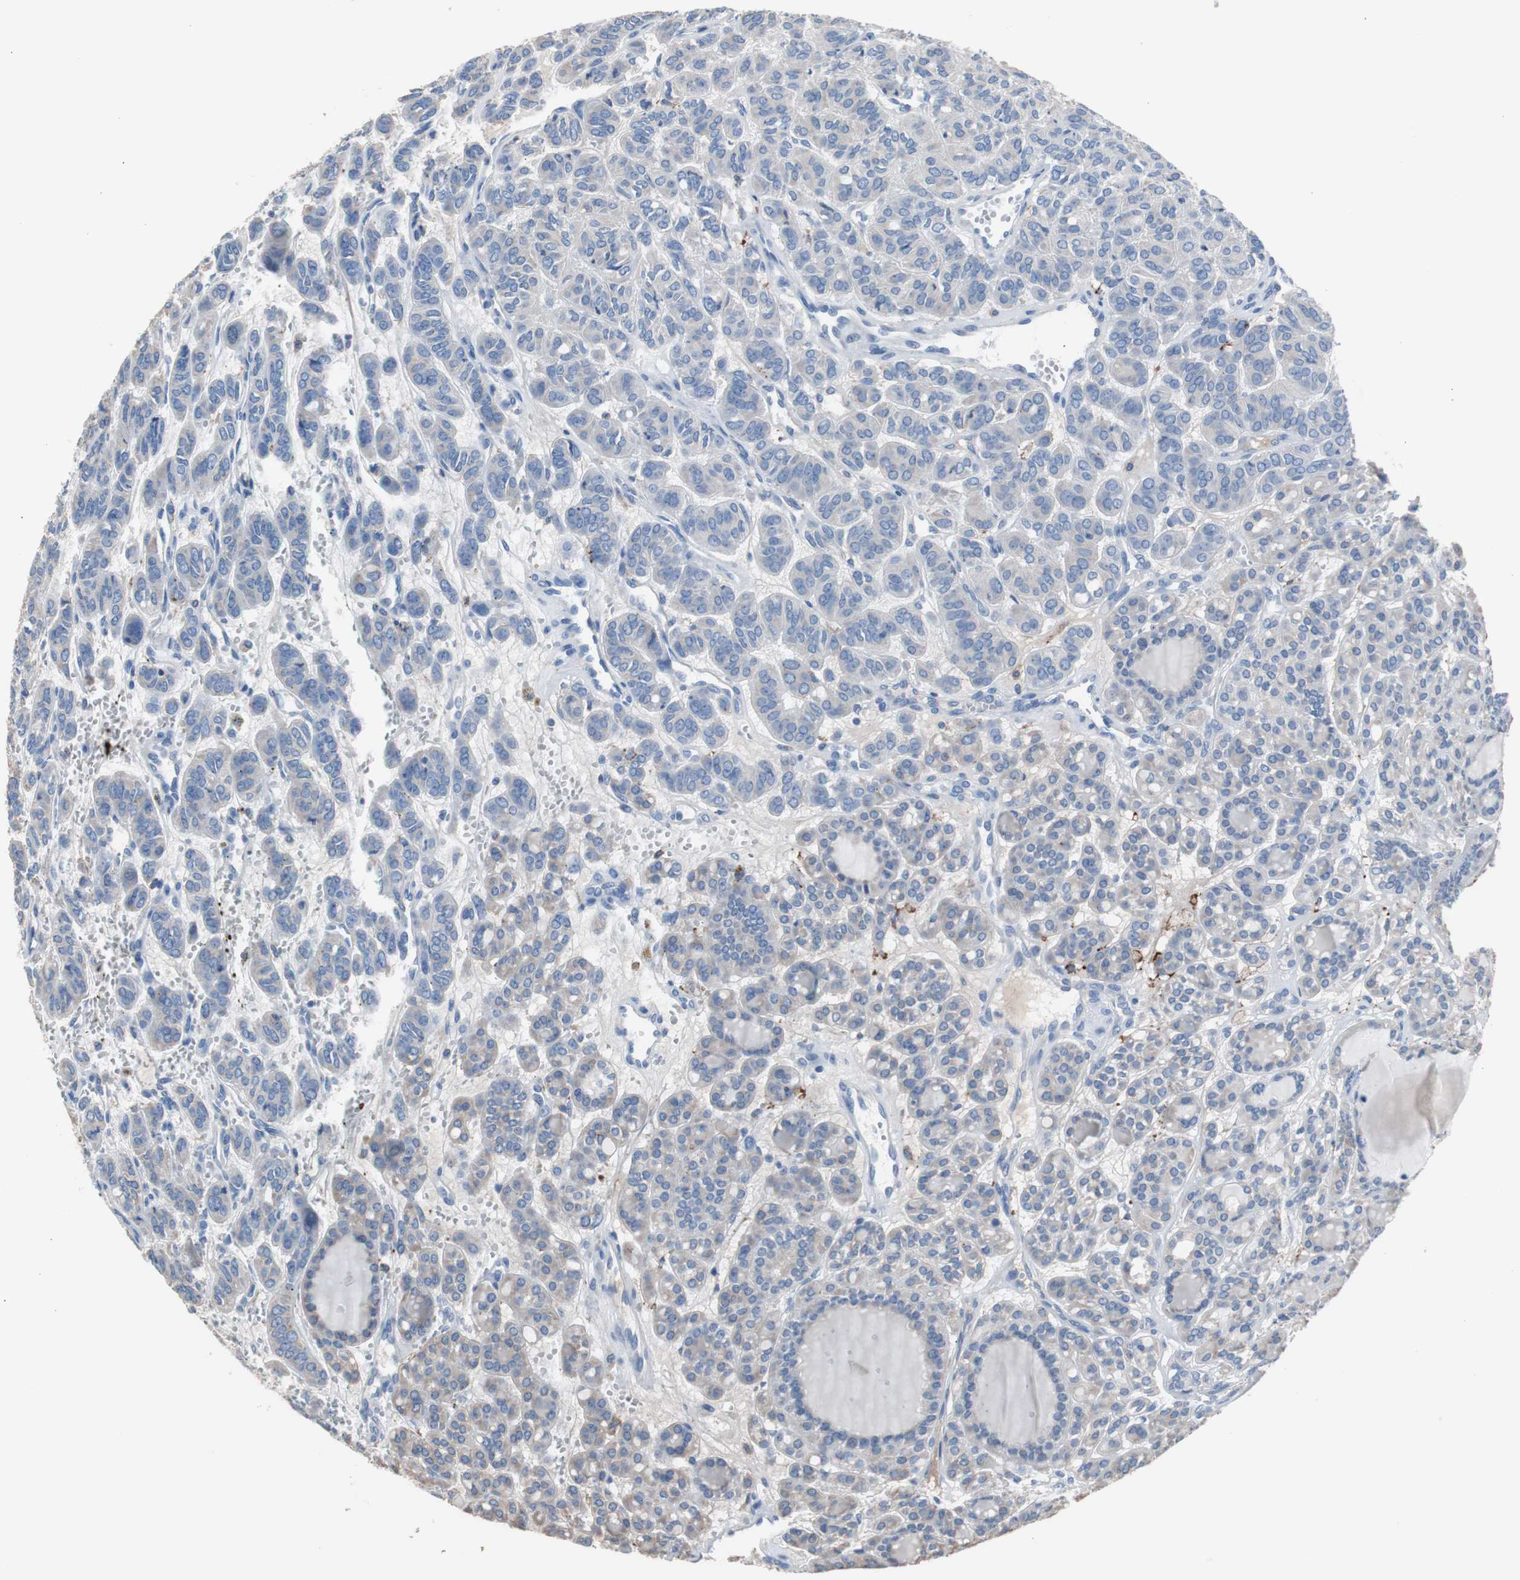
{"staining": {"intensity": "weak", "quantity": "<25%", "location": "cytoplasmic/membranous"}, "tissue": "thyroid cancer", "cell_type": "Tumor cells", "image_type": "cancer", "snomed": [{"axis": "morphology", "description": "Follicular adenoma carcinoma, NOS"}, {"axis": "topography", "description": "Thyroid gland"}], "caption": "DAB immunohistochemical staining of thyroid follicular adenoma carcinoma displays no significant expression in tumor cells.", "gene": "FCGR2B", "patient": {"sex": "female", "age": 71}}